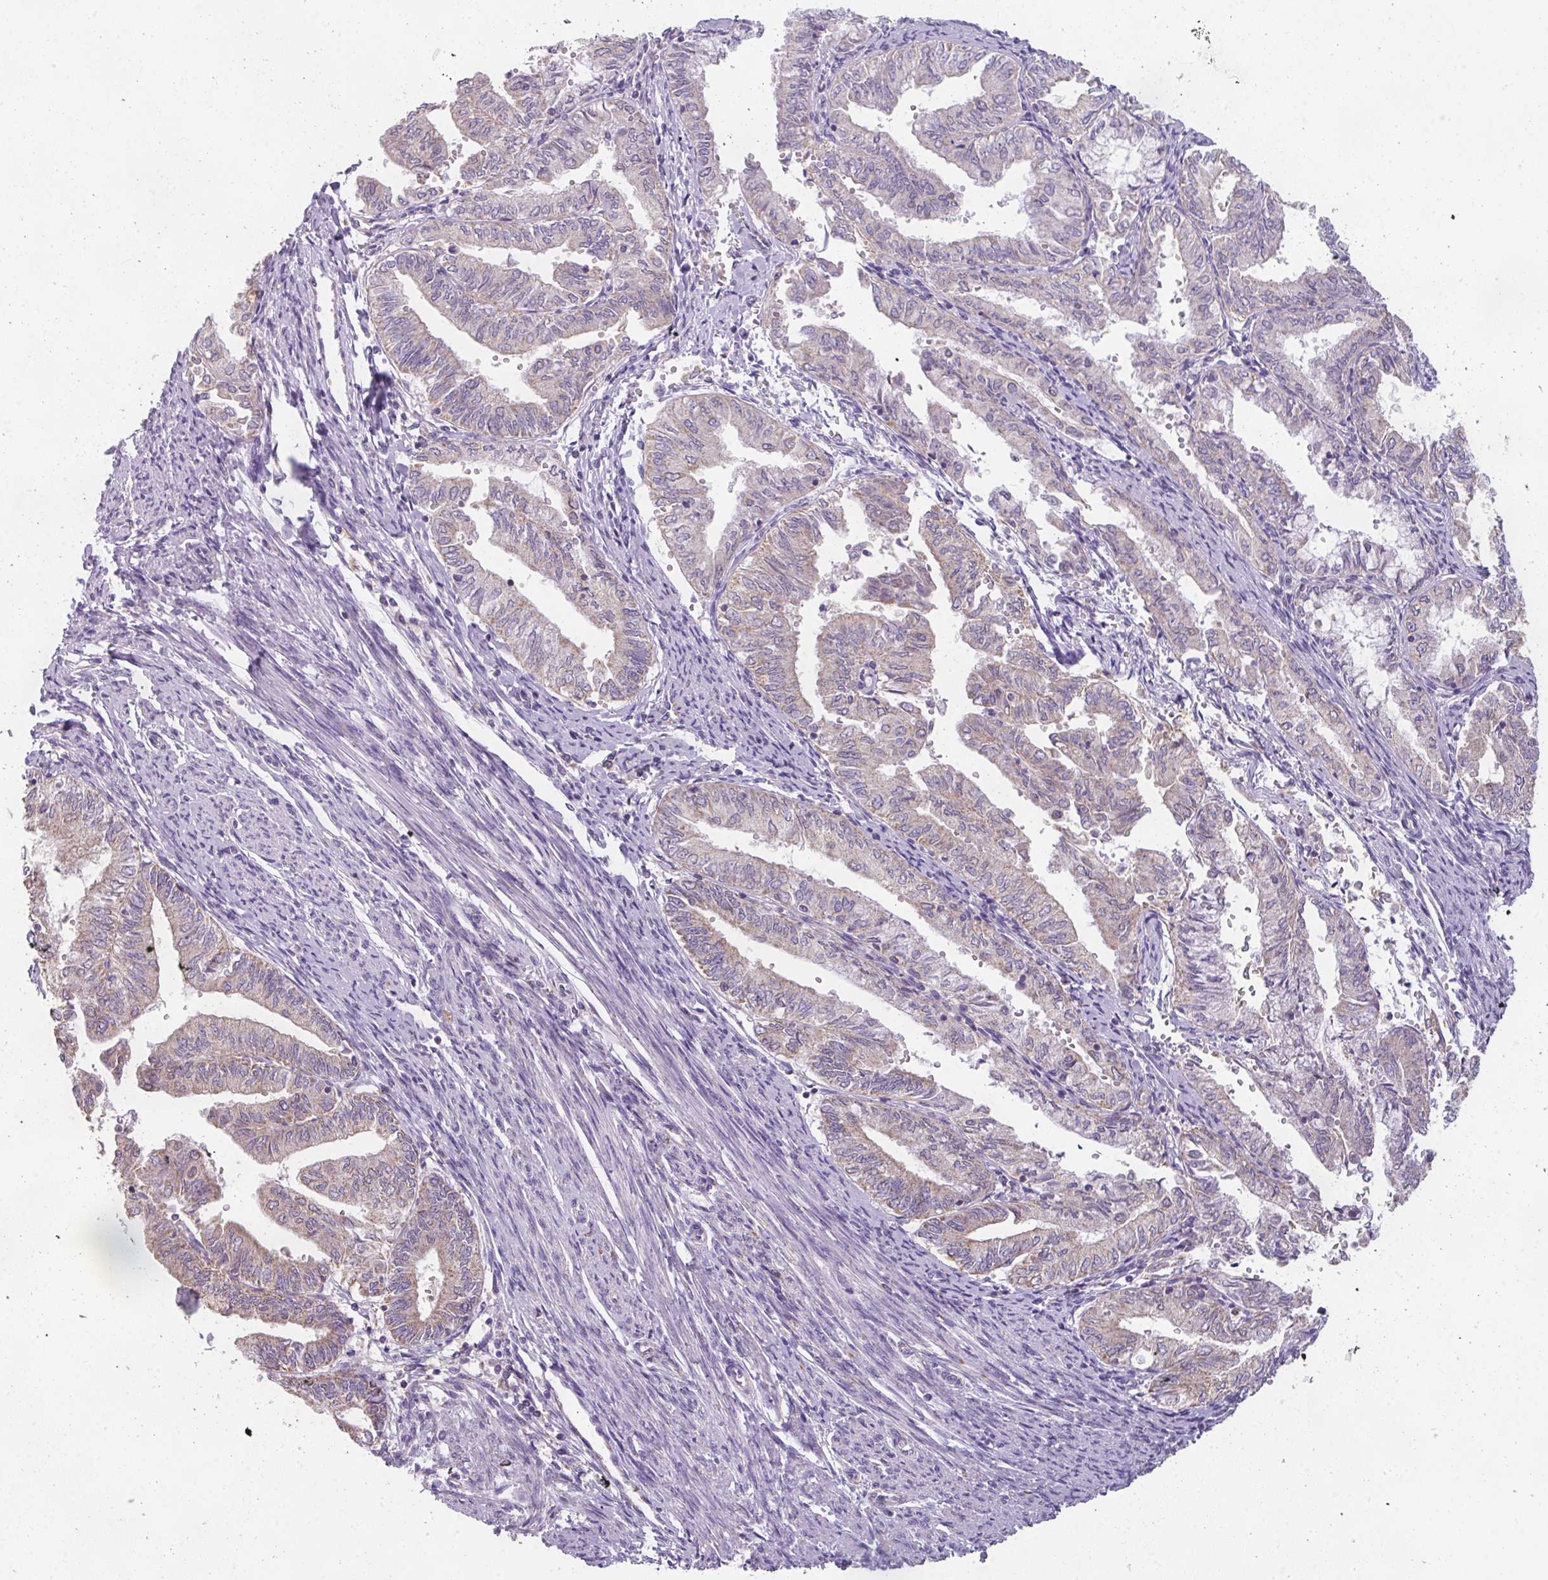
{"staining": {"intensity": "weak", "quantity": "<25%", "location": "cytoplasmic/membranous"}, "tissue": "endometrial cancer", "cell_type": "Tumor cells", "image_type": "cancer", "snomed": [{"axis": "morphology", "description": "Adenocarcinoma, NOS"}, {"axis": "topography", "description": "Endometrium"}], "caption": "This is an immunohistochemistry (IHC) histopathology image of adenocarcinoma (endometrial). There is no positivity in tumor cells.", "gene": "PALS2", "patient": {"sex": "female", "age": 66}}